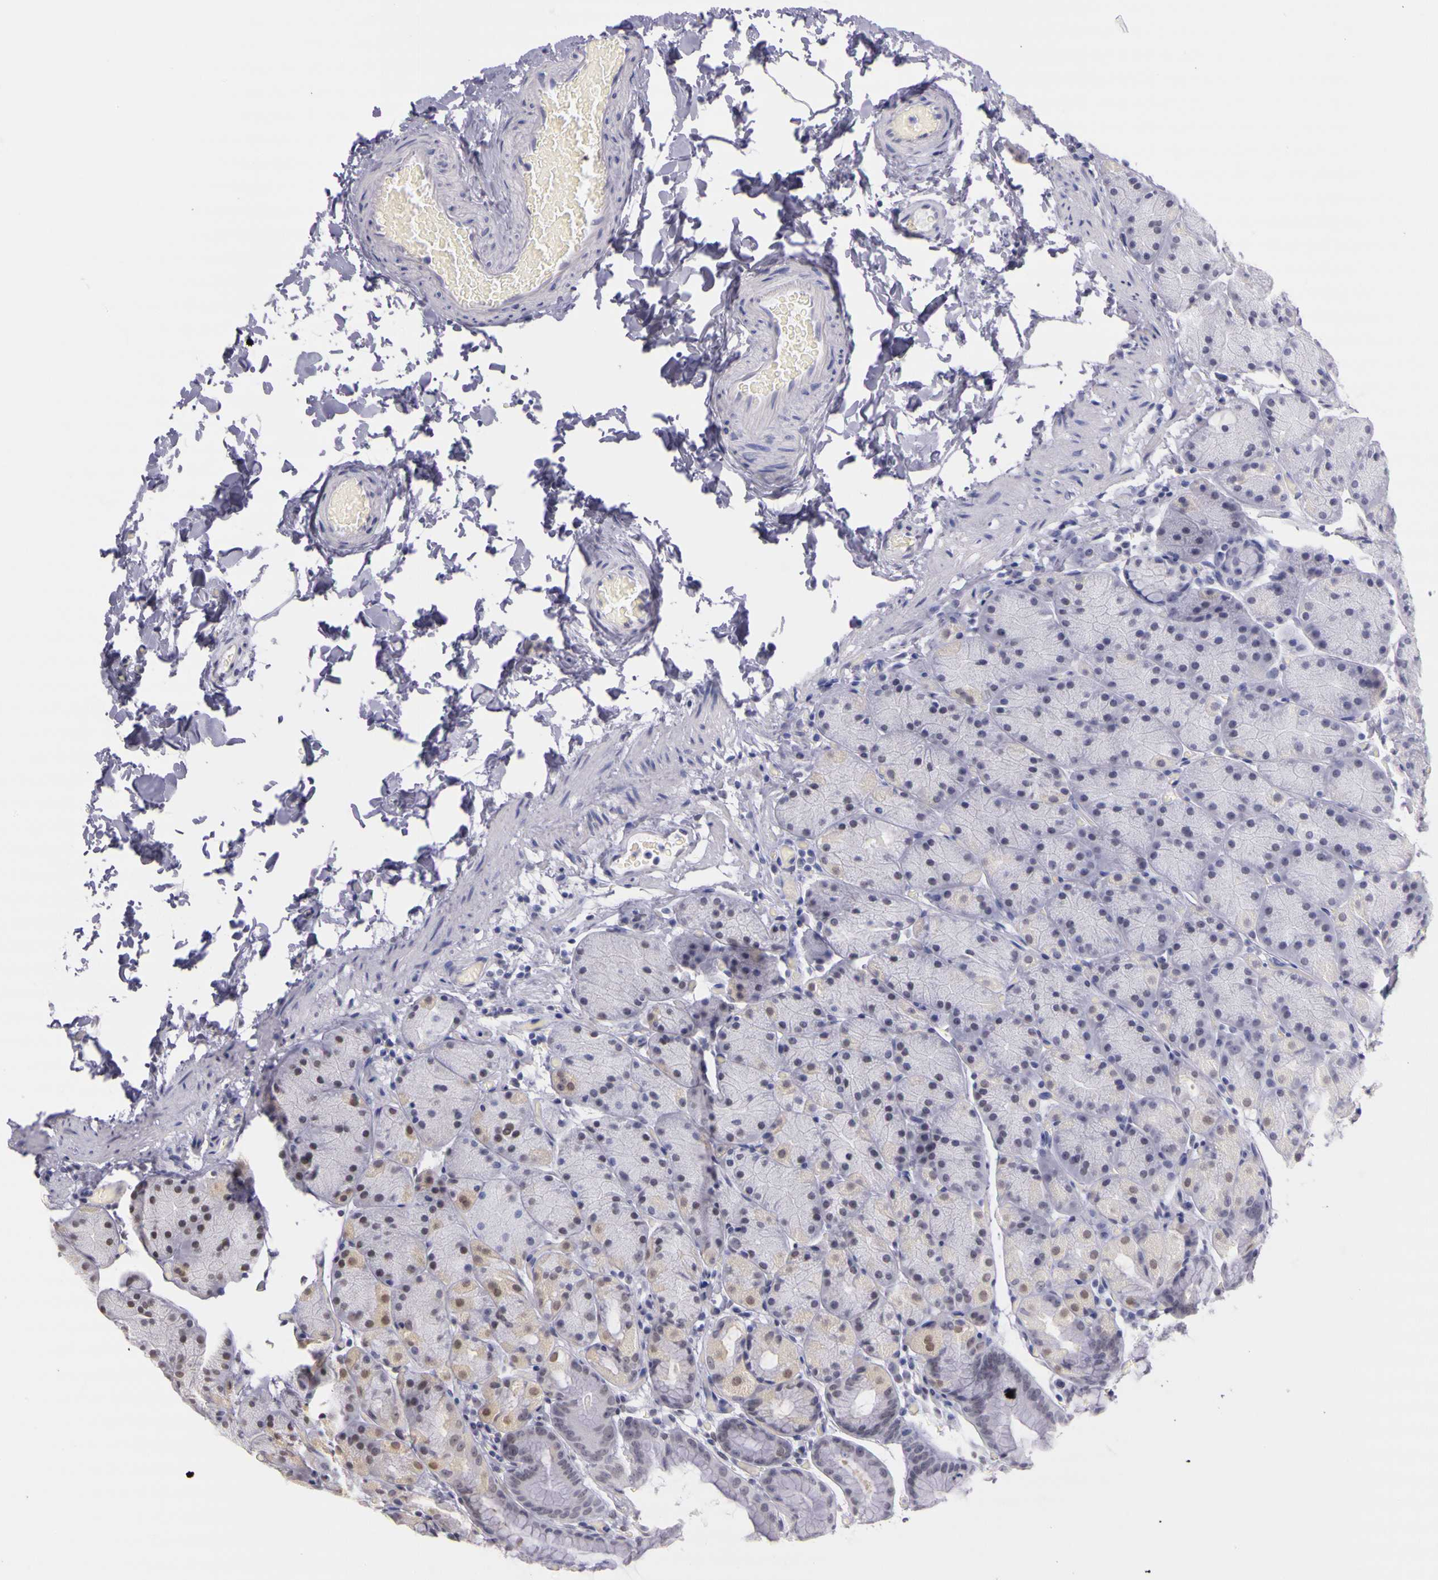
{"staining": {"intensity": "weak", "quantity": "25%-75%", "location": "cytoplasmic/membranous,nuclear"}, "tissue": "stomach", "cell_type": "Glandular cells", "image_type": "normal", "snomed": [{"axis": "morphology", "description": "Normal tissue, NOS"}, {"axis": "topography", "description": "Stomach, upper"}], "caption": "Immunohistochemical staining of unremarkable human stomach exhibits weak cytoplasmic/membranous,nuclear protein expression in approximately 25%-75% of glandular cells.", "gene": "WDR13", "patient": {"sex": "male", "age": 47}}